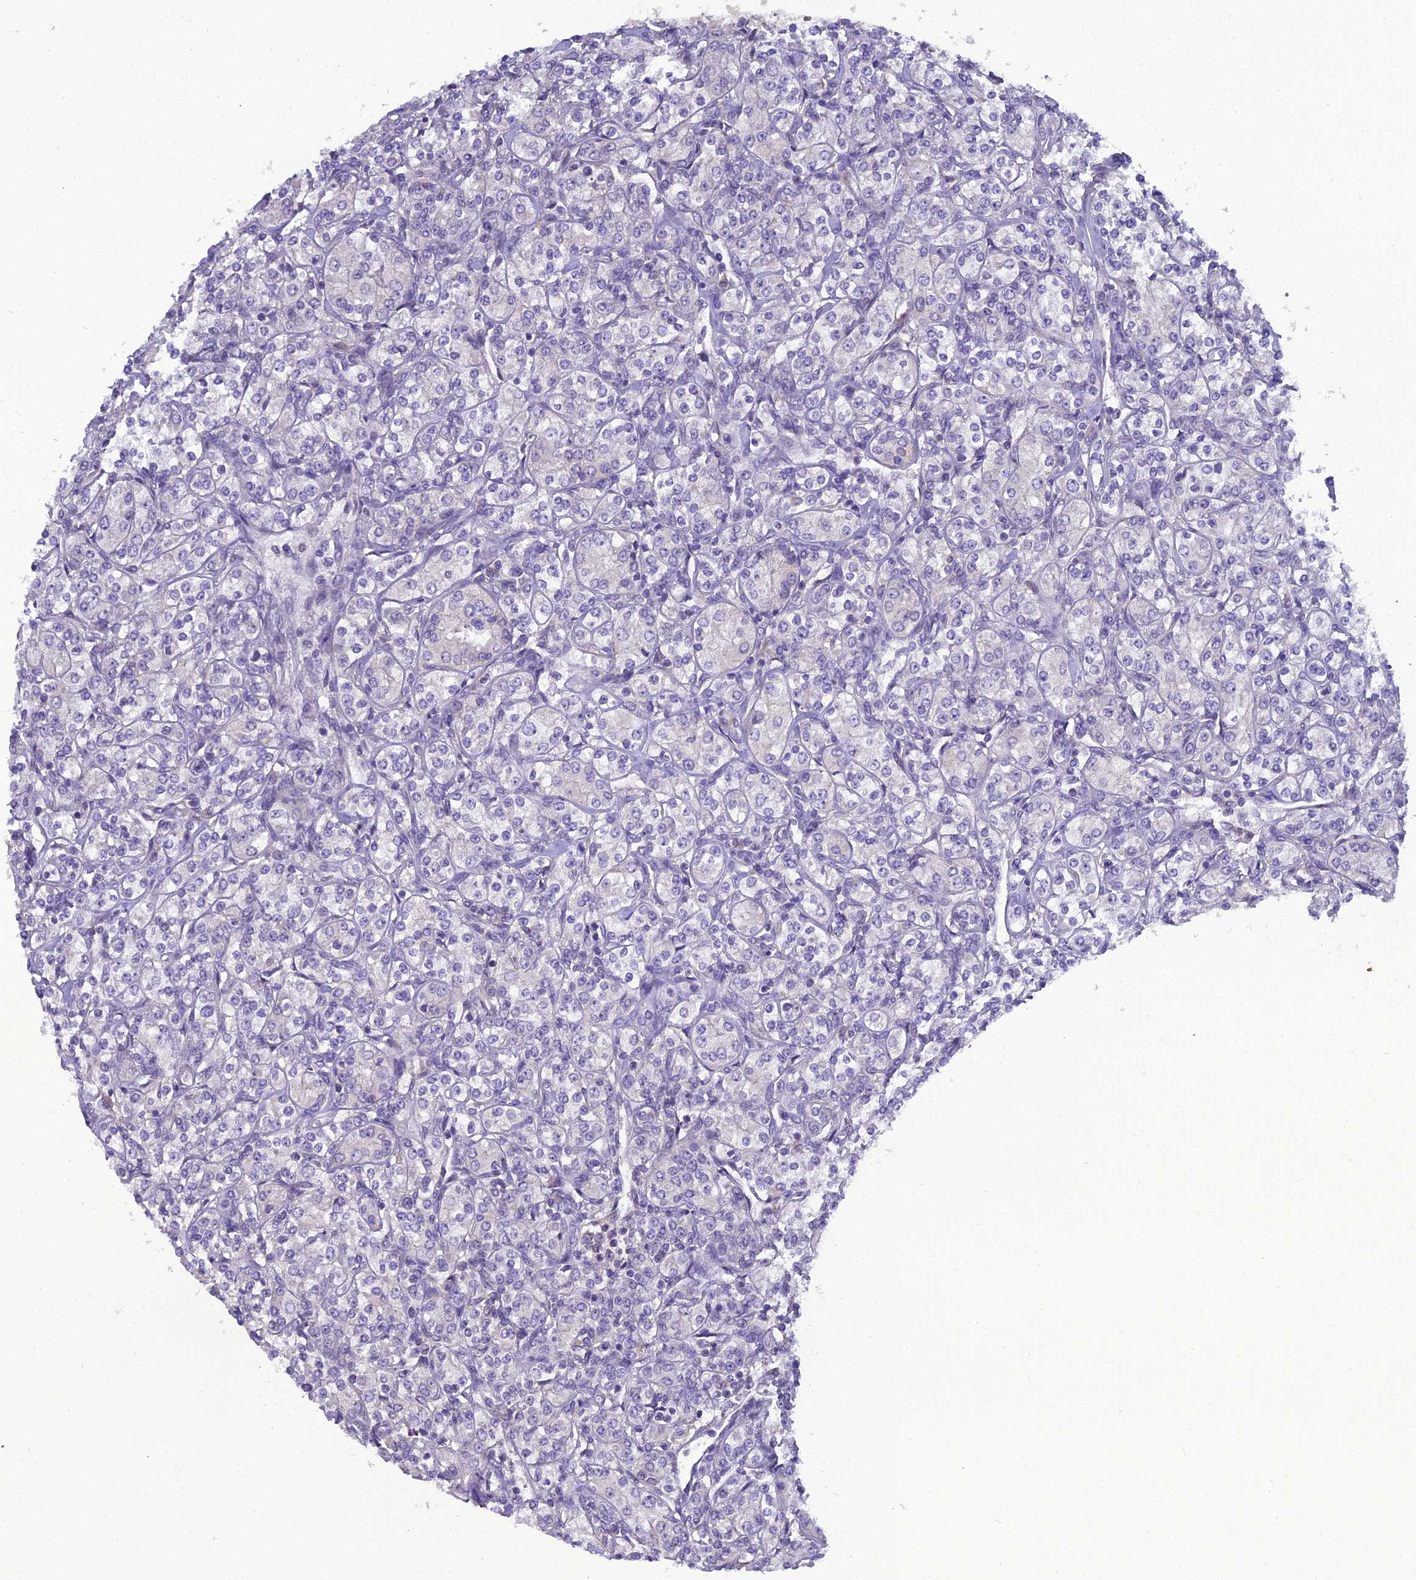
{"staining": {"intensity": "negative", "quantity": "none", "location": "none"}, "tissue": "renal cancer", "cell_type": "Tumor cells", "image_type": "cancer", "snomed": [{"axis": "morphology", "description": "Adenocarcinoma, NOS"}, {"axis": "topography", "description": "Kidney"}], "caption": "Renal adenocarcinoma was stained to show a protein in brown. There is no significant staining in tumor cells.", "gene": "GOLPH3", "patient": {"sex": "male", "age": 77}}